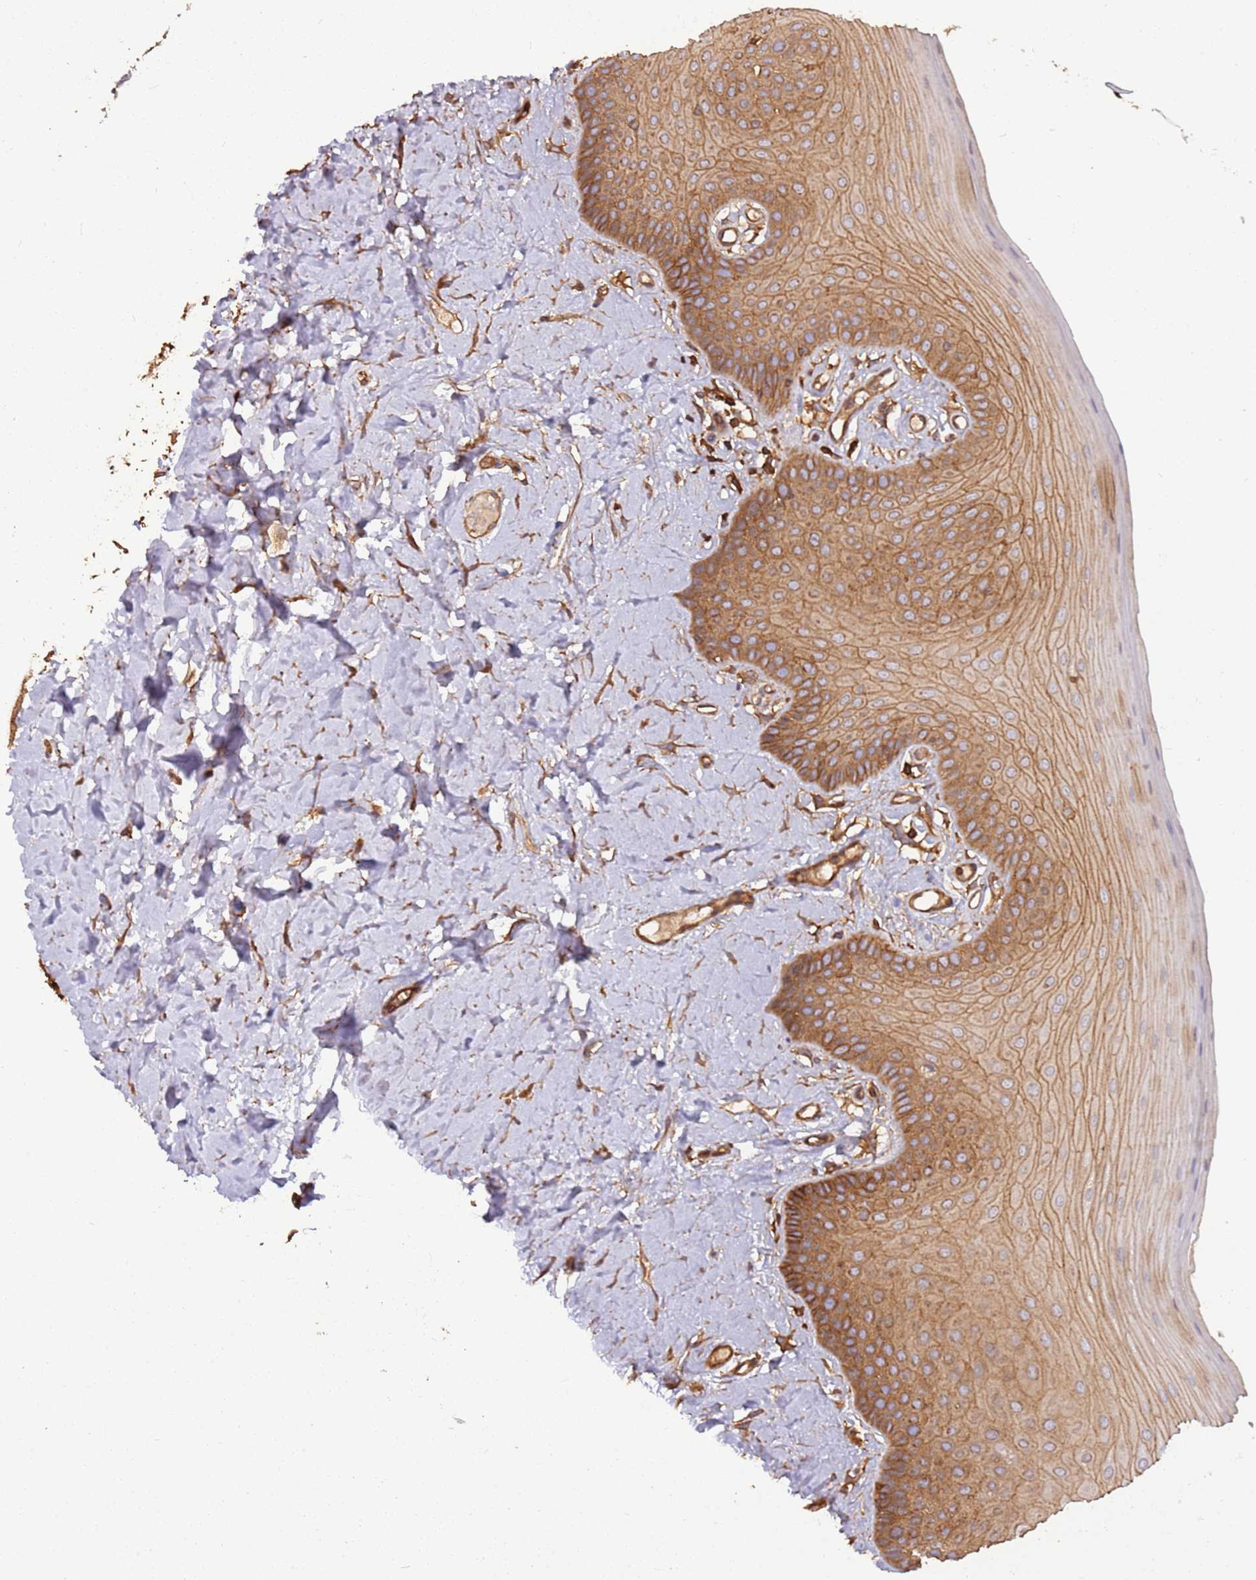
{"staining": {"intensity": "moderate", "quantity": ">75%", "location": "cytoplasmic/membranous"}, "tissue": "oral mucosa", "cell_type": "Squamous epithelial cells", "image_type": "normal", "snomed": [{"axis": "morphology", "description": "Normal tissue, NOS"}, {"axis": "topography", "description": "Oral tissue"}], "caption": "Protein staining of unremarkable oral mucosa exhibits moderate cytoplasmic/membranous expression in about >75% of squamous epithelial cells. (Brightfield microscopy of DAB IHC at high magnification).", "gene": "ACVR2A", "patient": {"sex": "male", "age": 74}}